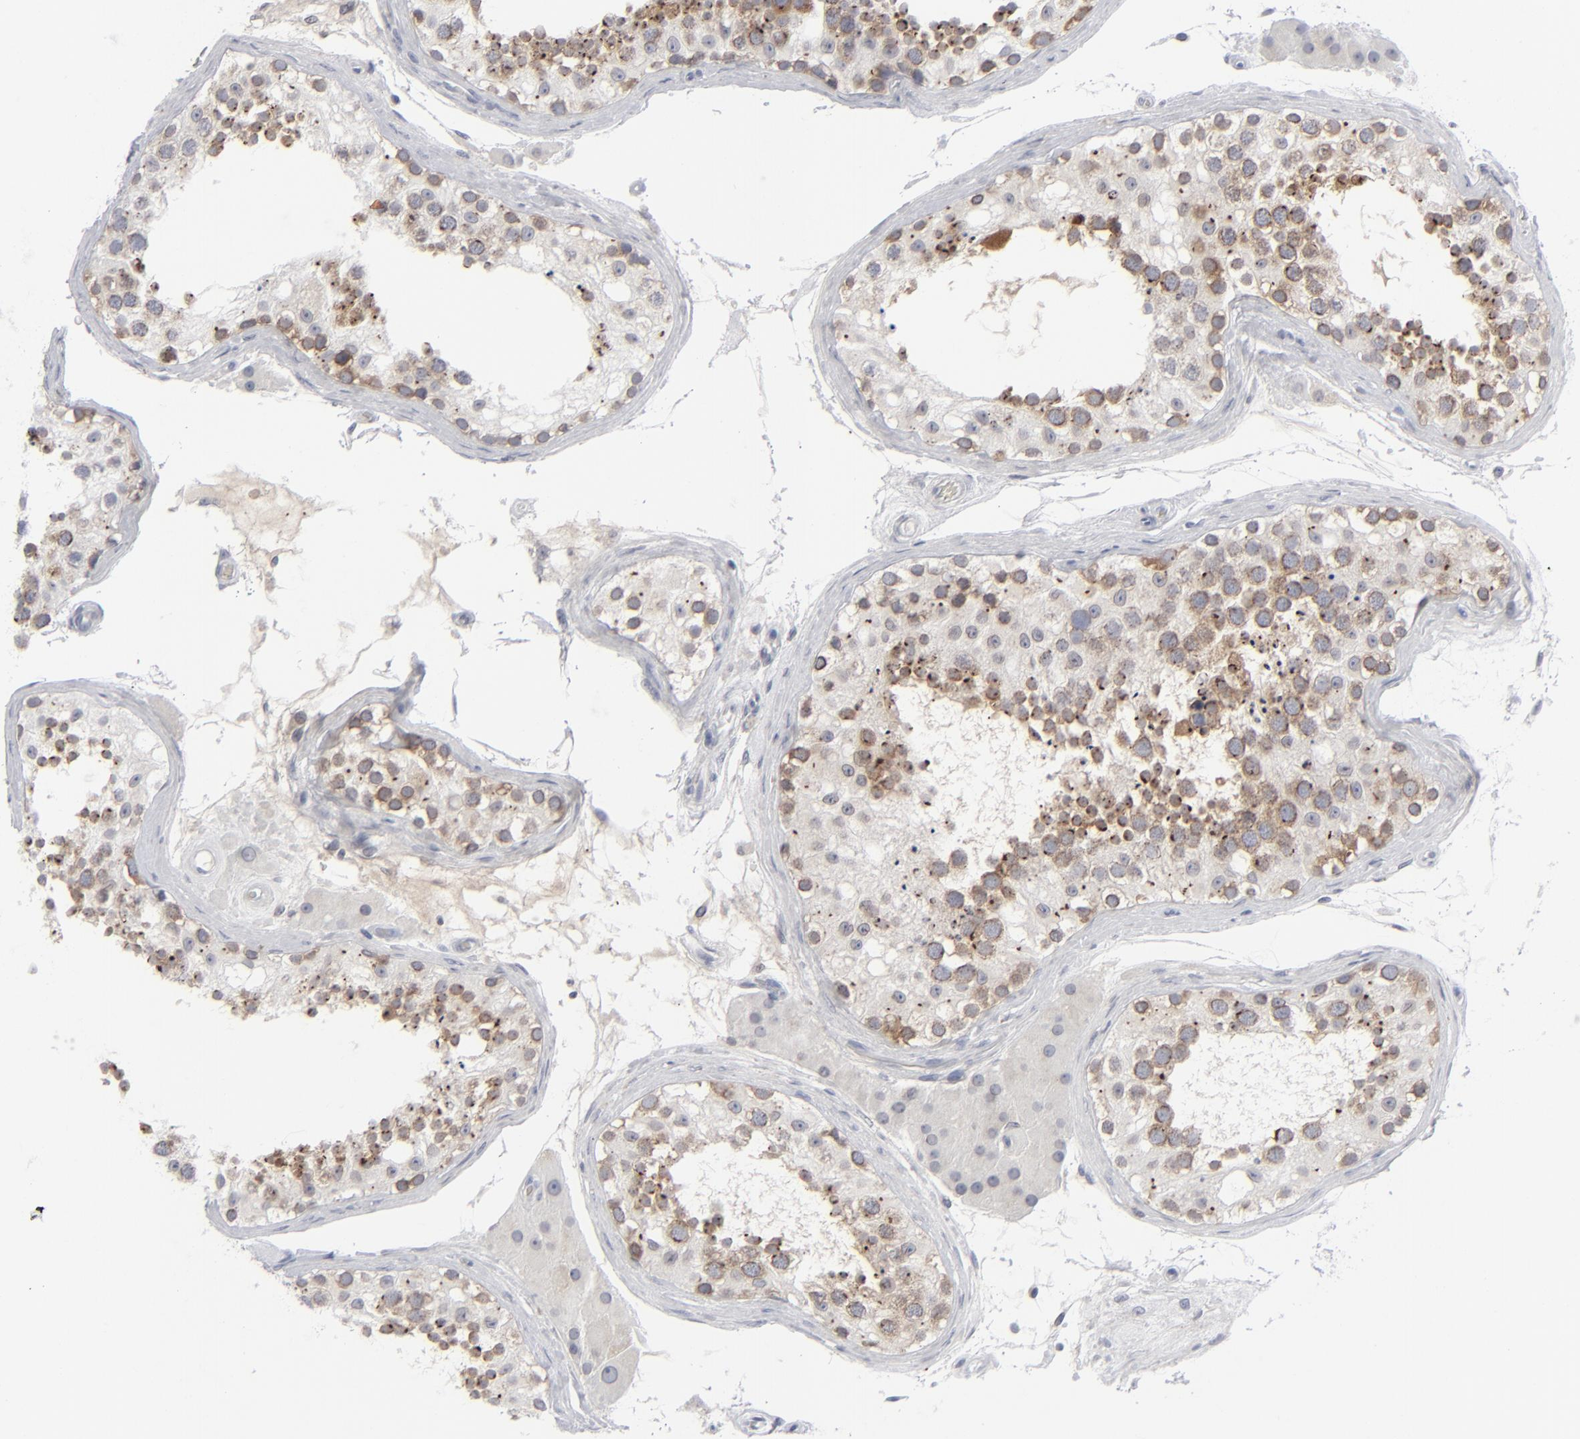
{"staining": {"intensity": "moderate", "quantity": "25%-75%", "location": "cytoplasmic/membranous,nuclear"}, "tissue": "testis", "cell_type": "Cells in seminiferous ducts", "image_type": "normal", "snomed": [{"axis": "morphology", "description": "Normal tissue, NOS"}, {"axis": "topography", "description": "Testis"}], "caption": "Testis stained with DAB (3,3'-diaminobenzidine) immunohistochemistry (IHC) exhibits medium levels of moderate cytoplasmic/membranous,nuclear staining in about 25%-75% of cells in seminiferous ducts.", "gene": "NUP88", "patient": {"sex": "male", "age": 68}}